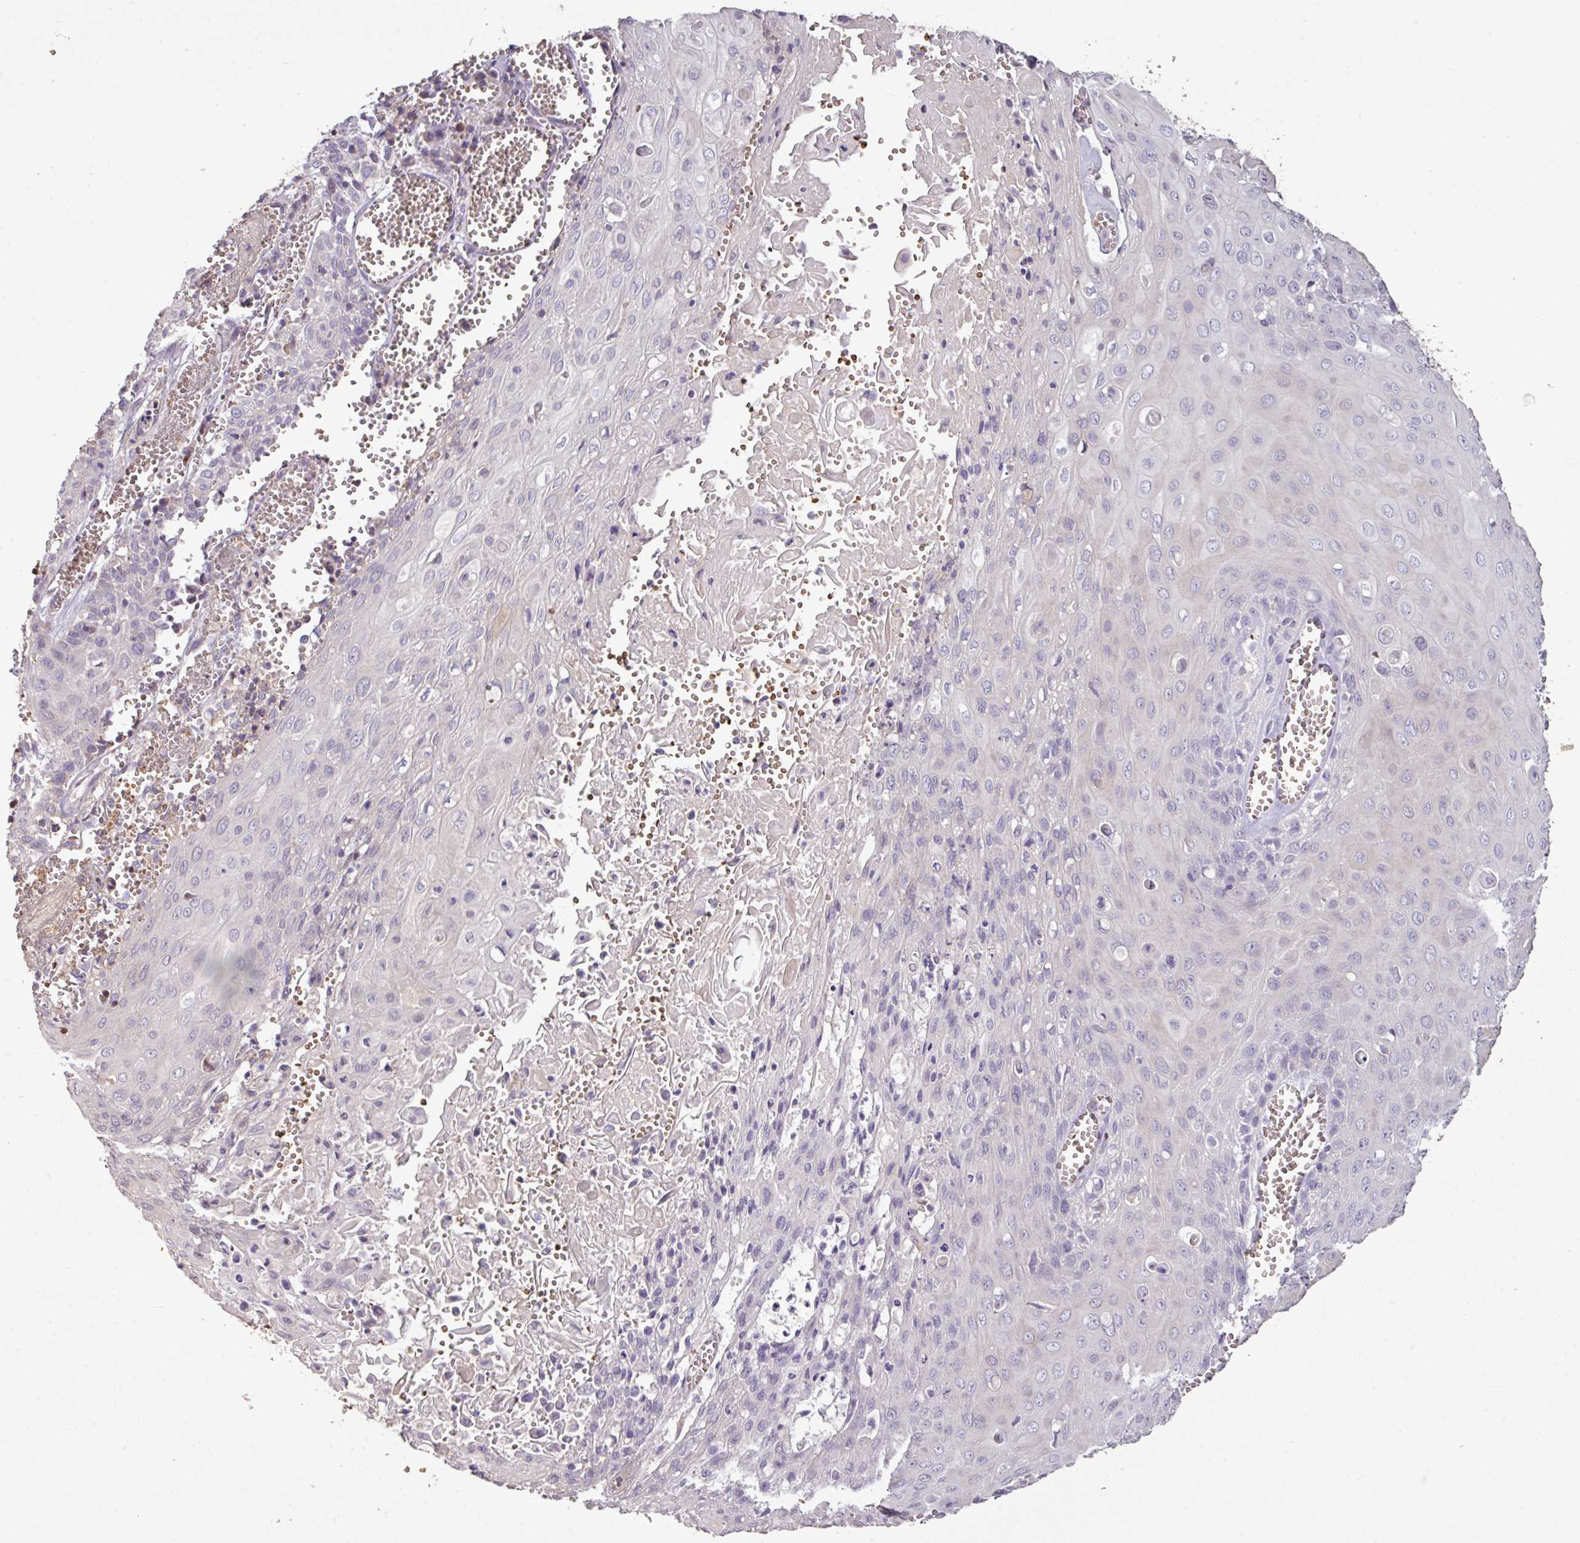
{"staining": {"intensity": "negative", "quantity": "none", "location": "none"}, "tissue": "cervical cancer", "cell_type": "Tumor cells", "image_type": "cancer", "snomed": [{"axis": "morphology", "description": "Squamous cell carcinoma, NOS"}, {"axis": "topography", "description": "Cervix"}], "caption": "A high-resolution photomicrograph shows immunohistochemistry (IHC) staining of squamous cell carcinoma (cervical), which reveals no significant staining in tumor cells.", "gene": "NHSL2", "patient": {"sex": "female", "age": 39}}